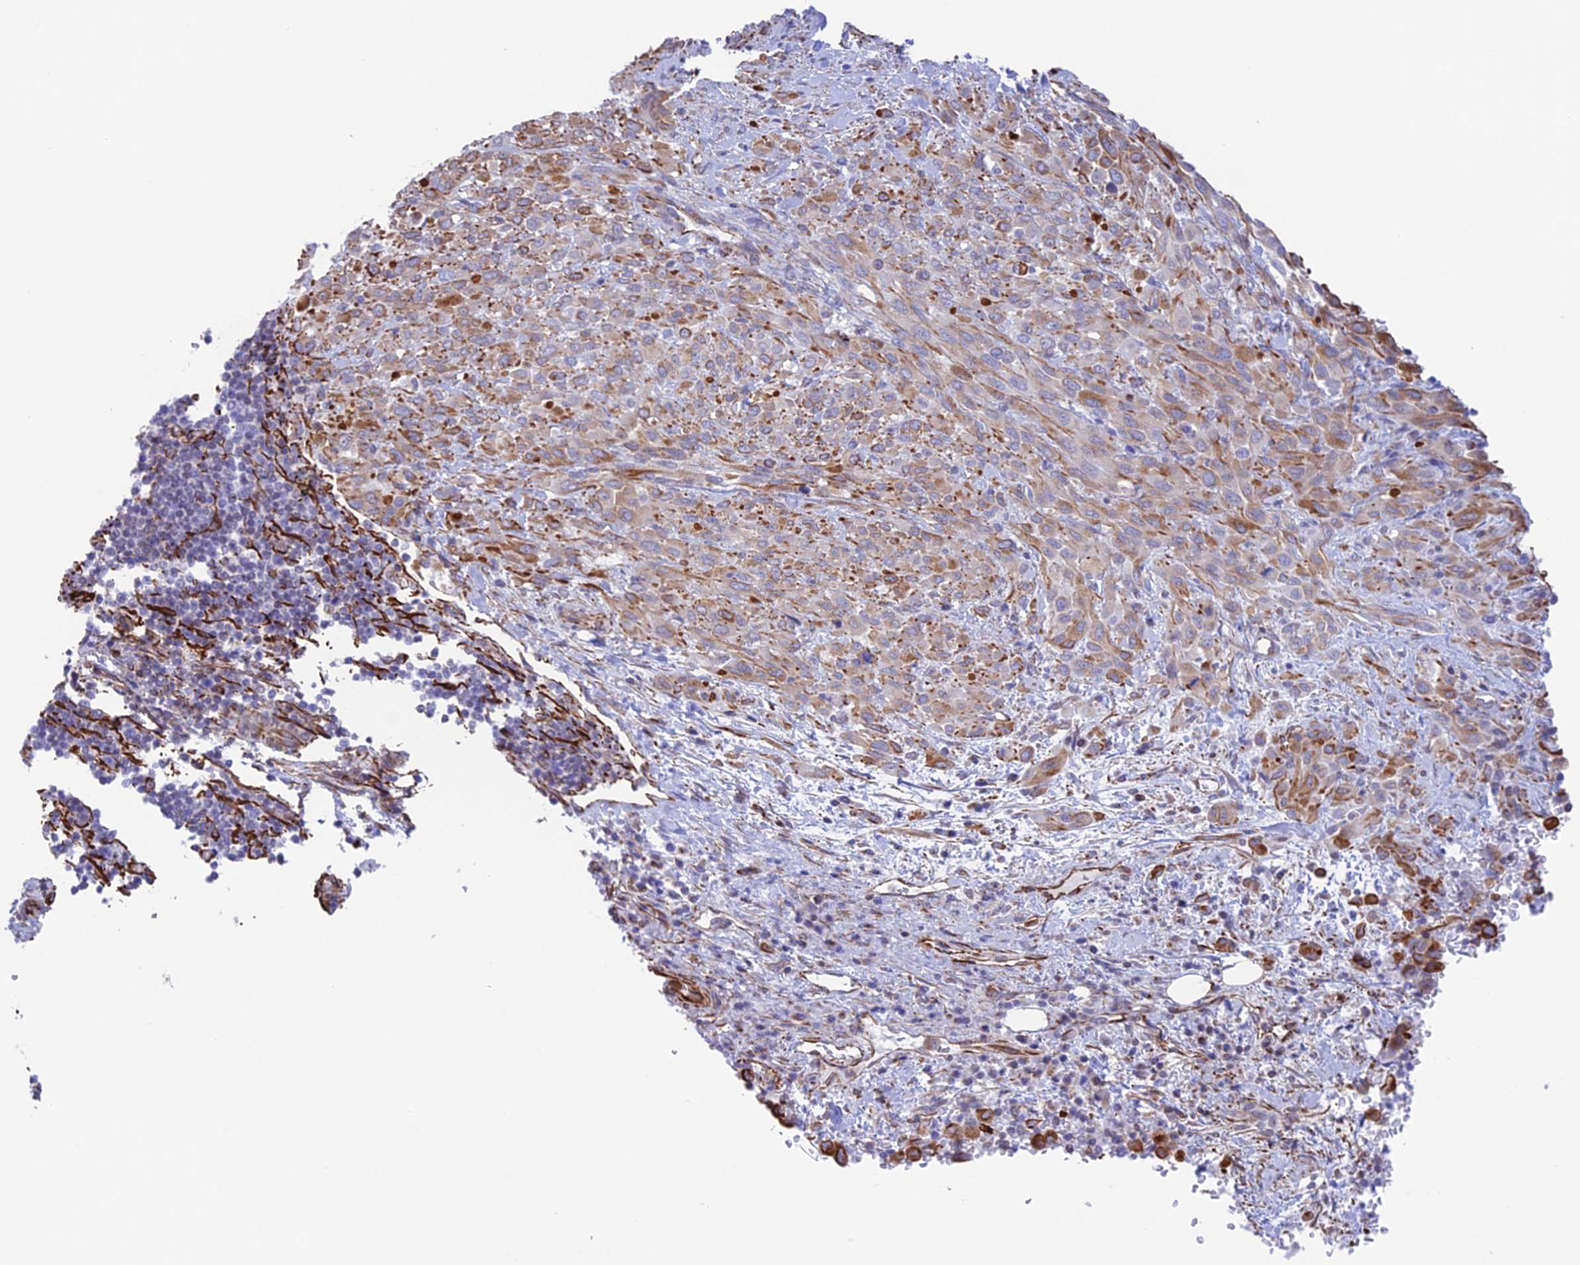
{"staining": {"intensity": "moderate", "quantity": ">75%", "location": "cytoplasmic/membranous"}, "tissue": "melanoma", "cell_type": "Tumor cells", "image_type": "cancer", "snomed": [{"axis": "morphology", "description": "Malignant melanoma, Metastatic site"}, {"axis": "topography", "description": "Skin"}], "caption": "A brown stain highlights moderate cytoplasmic/membranous positivity of a protein in melanoma tumor cells.", "gene": "ZNF652", "patient": {"sex": "female", "age": 81}}